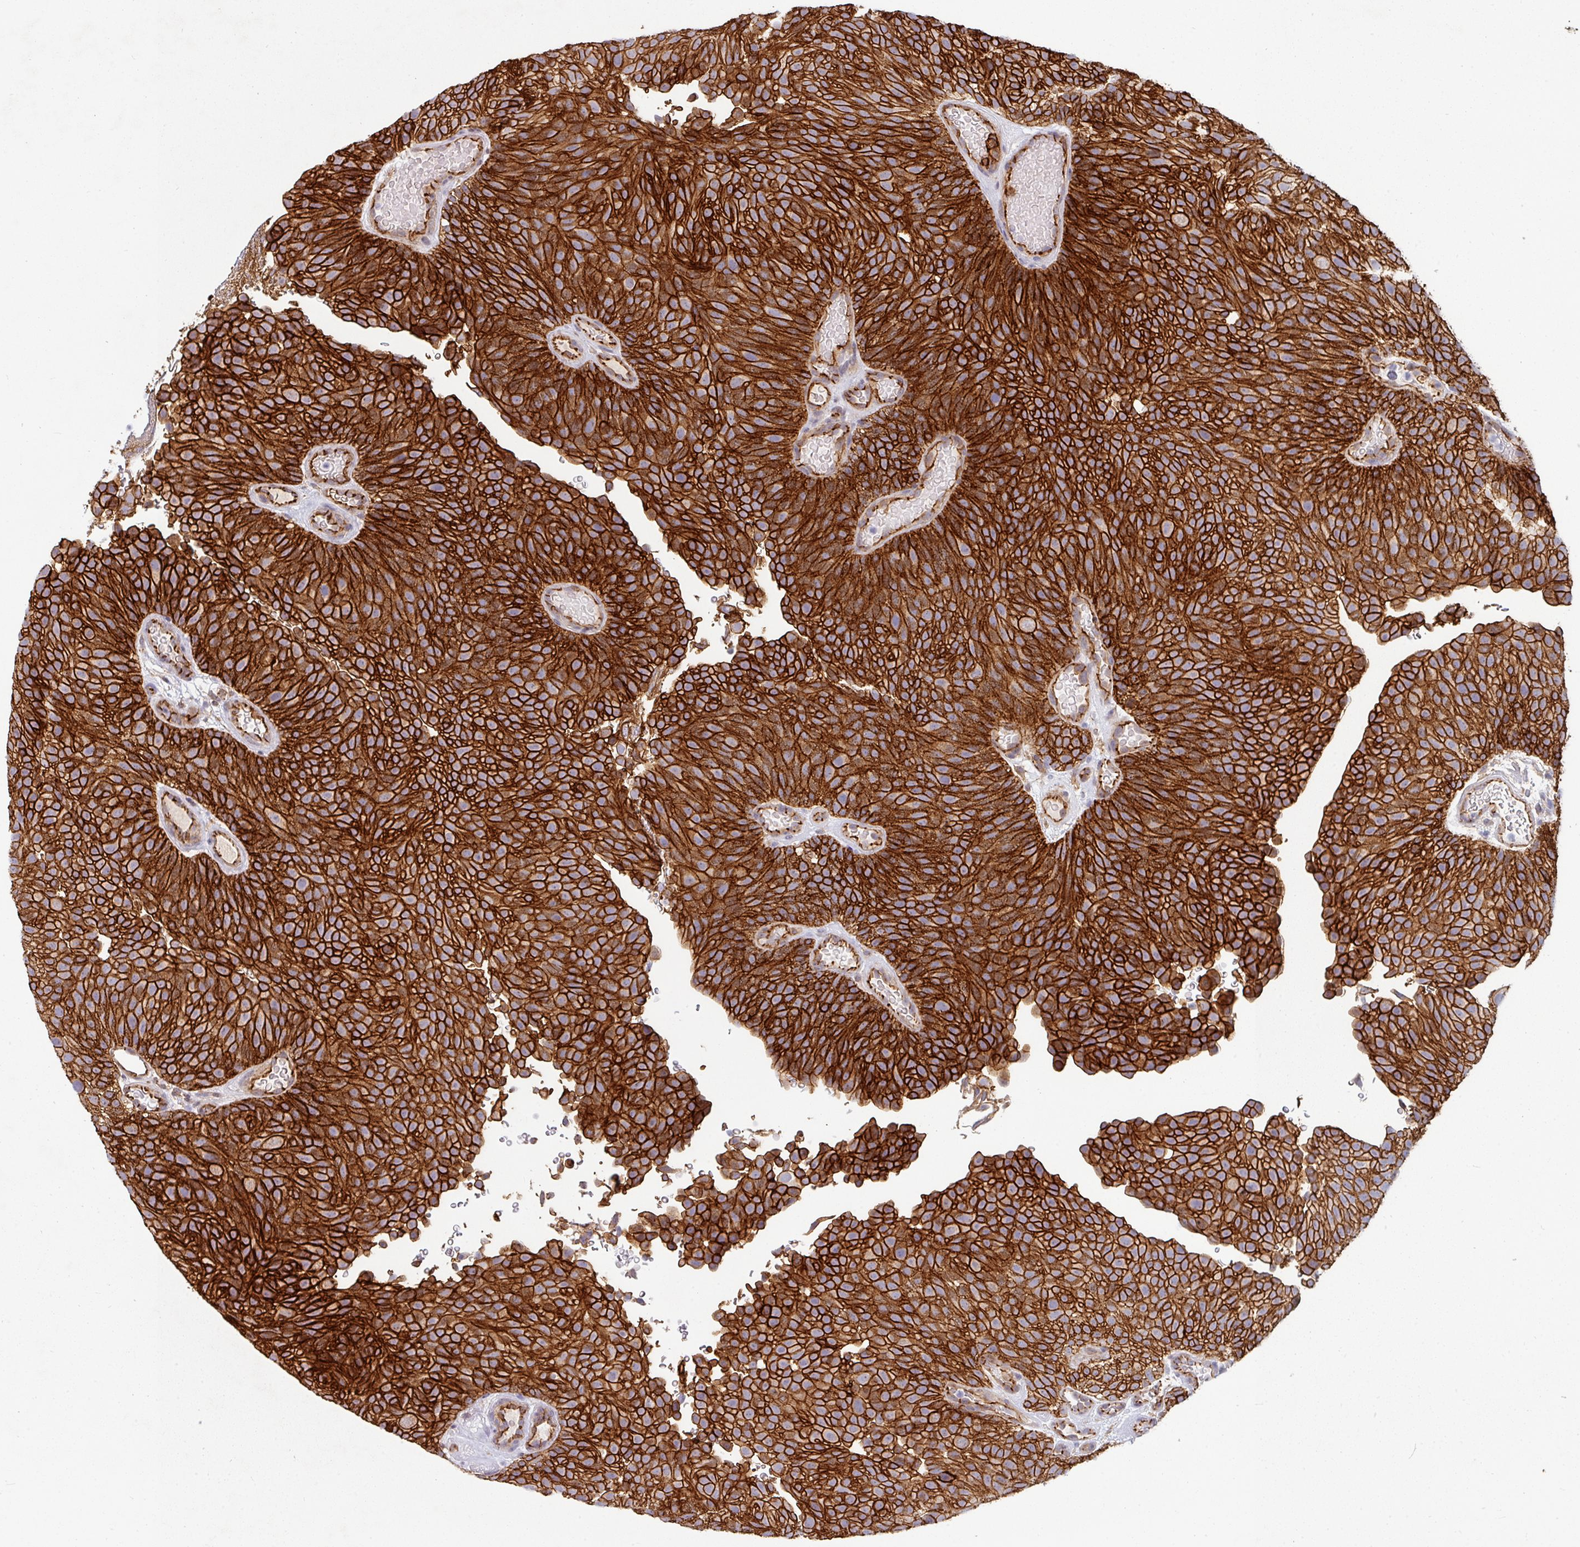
{"staining": {"intensity": "strong", "quantity": ">75%", "location": "cytoplasmic/membranous"}, "tissue": "urothelial cancer", "cell_type": "Tumor cells", "image_type": "cancer", "snomed": [{"axis": "morphology", "description": "Urothelial carcinoma, Low grade"}, {"axis": "topography", "description": "Urinary bladder"}], "caption": "Urothelial carcinoma (low-grade) stained with IHC demonstrates strong cytoplasmic/membranous staining in approximately >75% of tumor cells.", "gene": "JUP", "patient": {"sex": "male", "age": 78}}